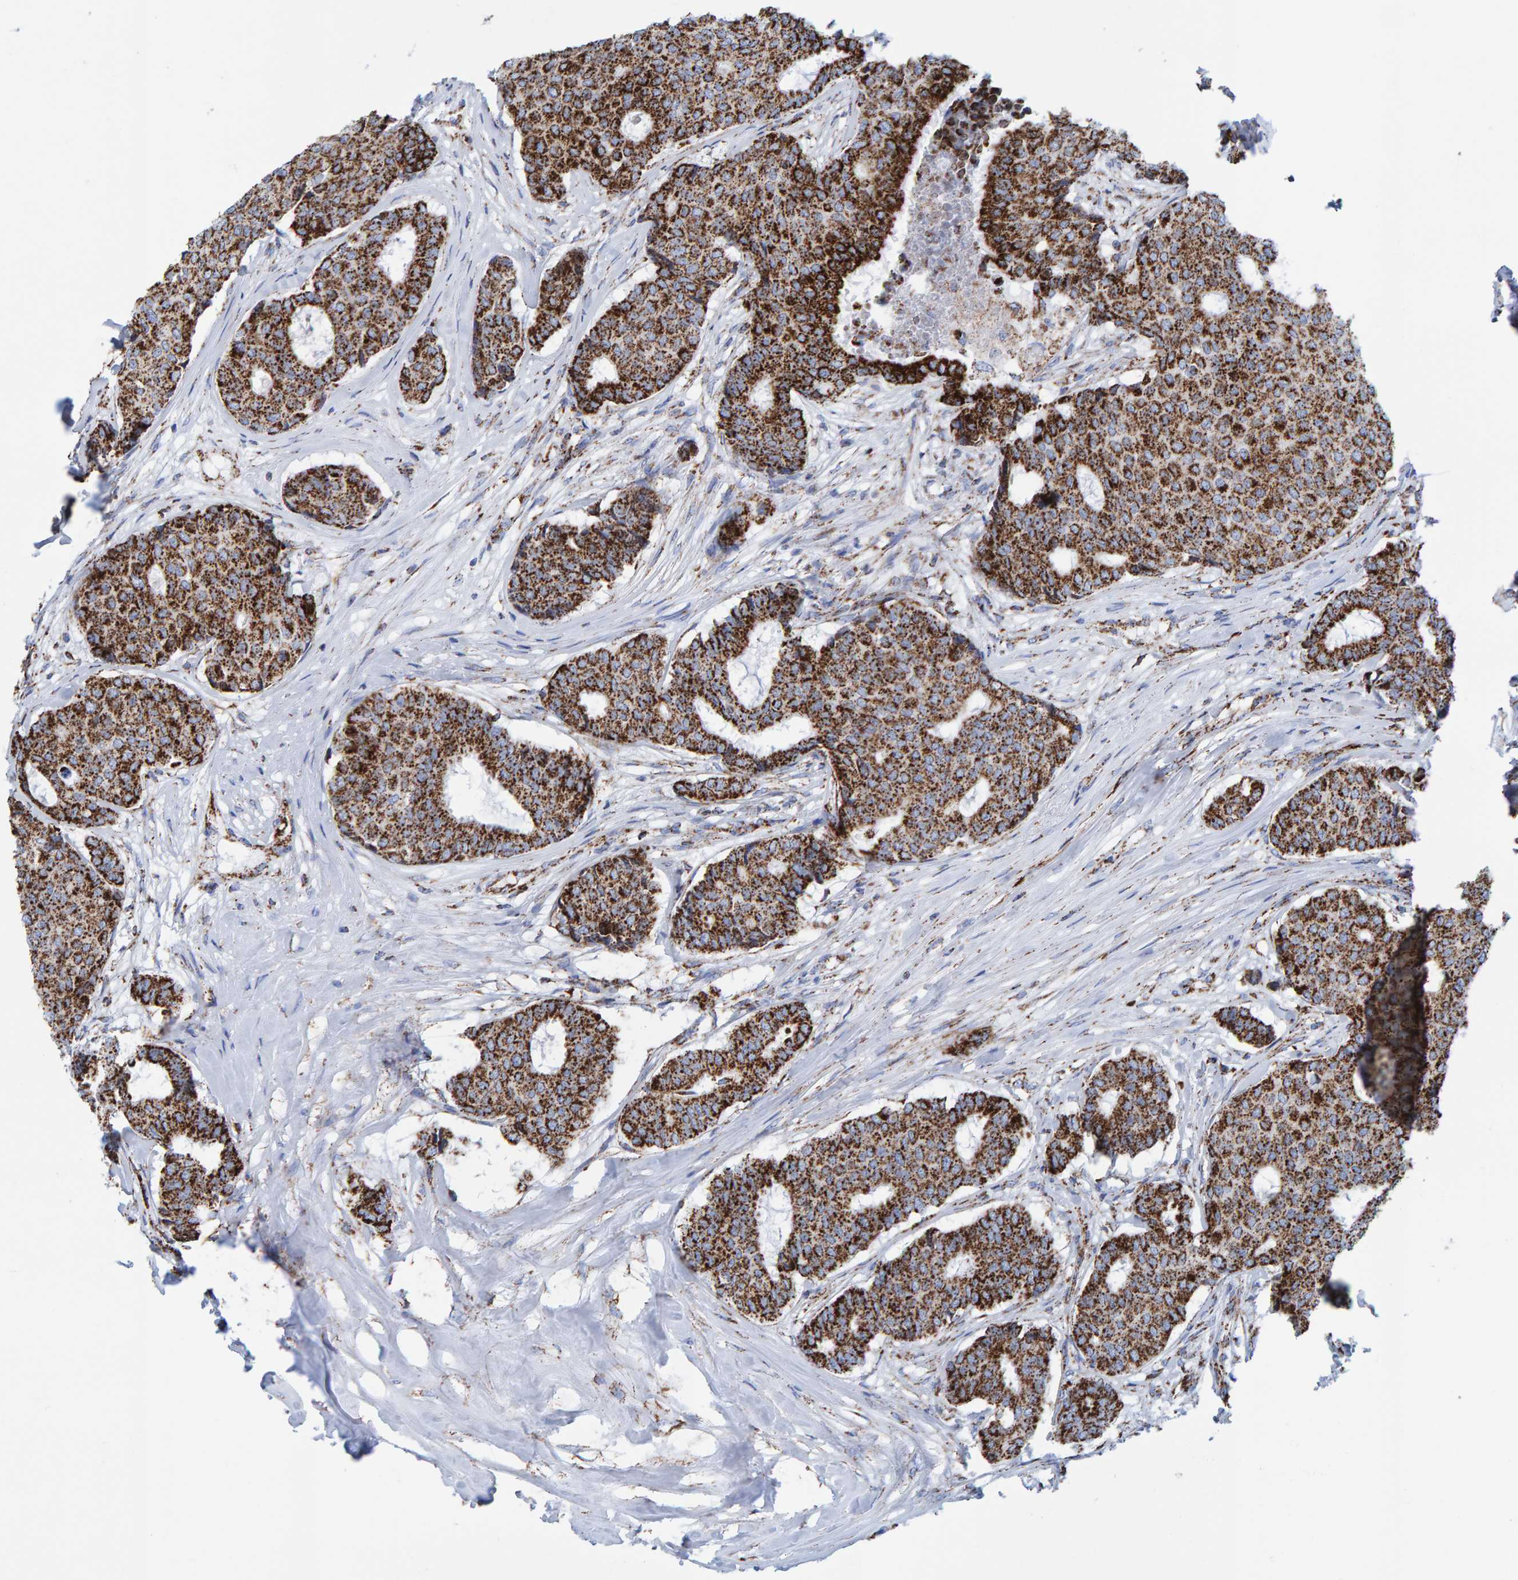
{"staining": {"intensity": "strong", "quantity": ">75%", "location": "cytoplasmic/membranous"}, "tissue": "breast cancer", "cell_type": "Tumor cells", "image_type": "cancer", "snomed": [{"axis": "morphology", "description": "Duct carcinoma"}, {"axis": "topography", "description": "Breast"}], "caption": "Immunohistochemistry (IHC) (DAB) staining of breast intraductal carcinoma shows strong cytoplasmic/membranous protein positivity in about >75% of tumor cells. Using DAB (brown) and hematoxylin (blue) stains, captured at high magnification using brightfield microscopy.", "gene": "ENSG00000262660", "patient": {"sex": "female", "age": 75}}